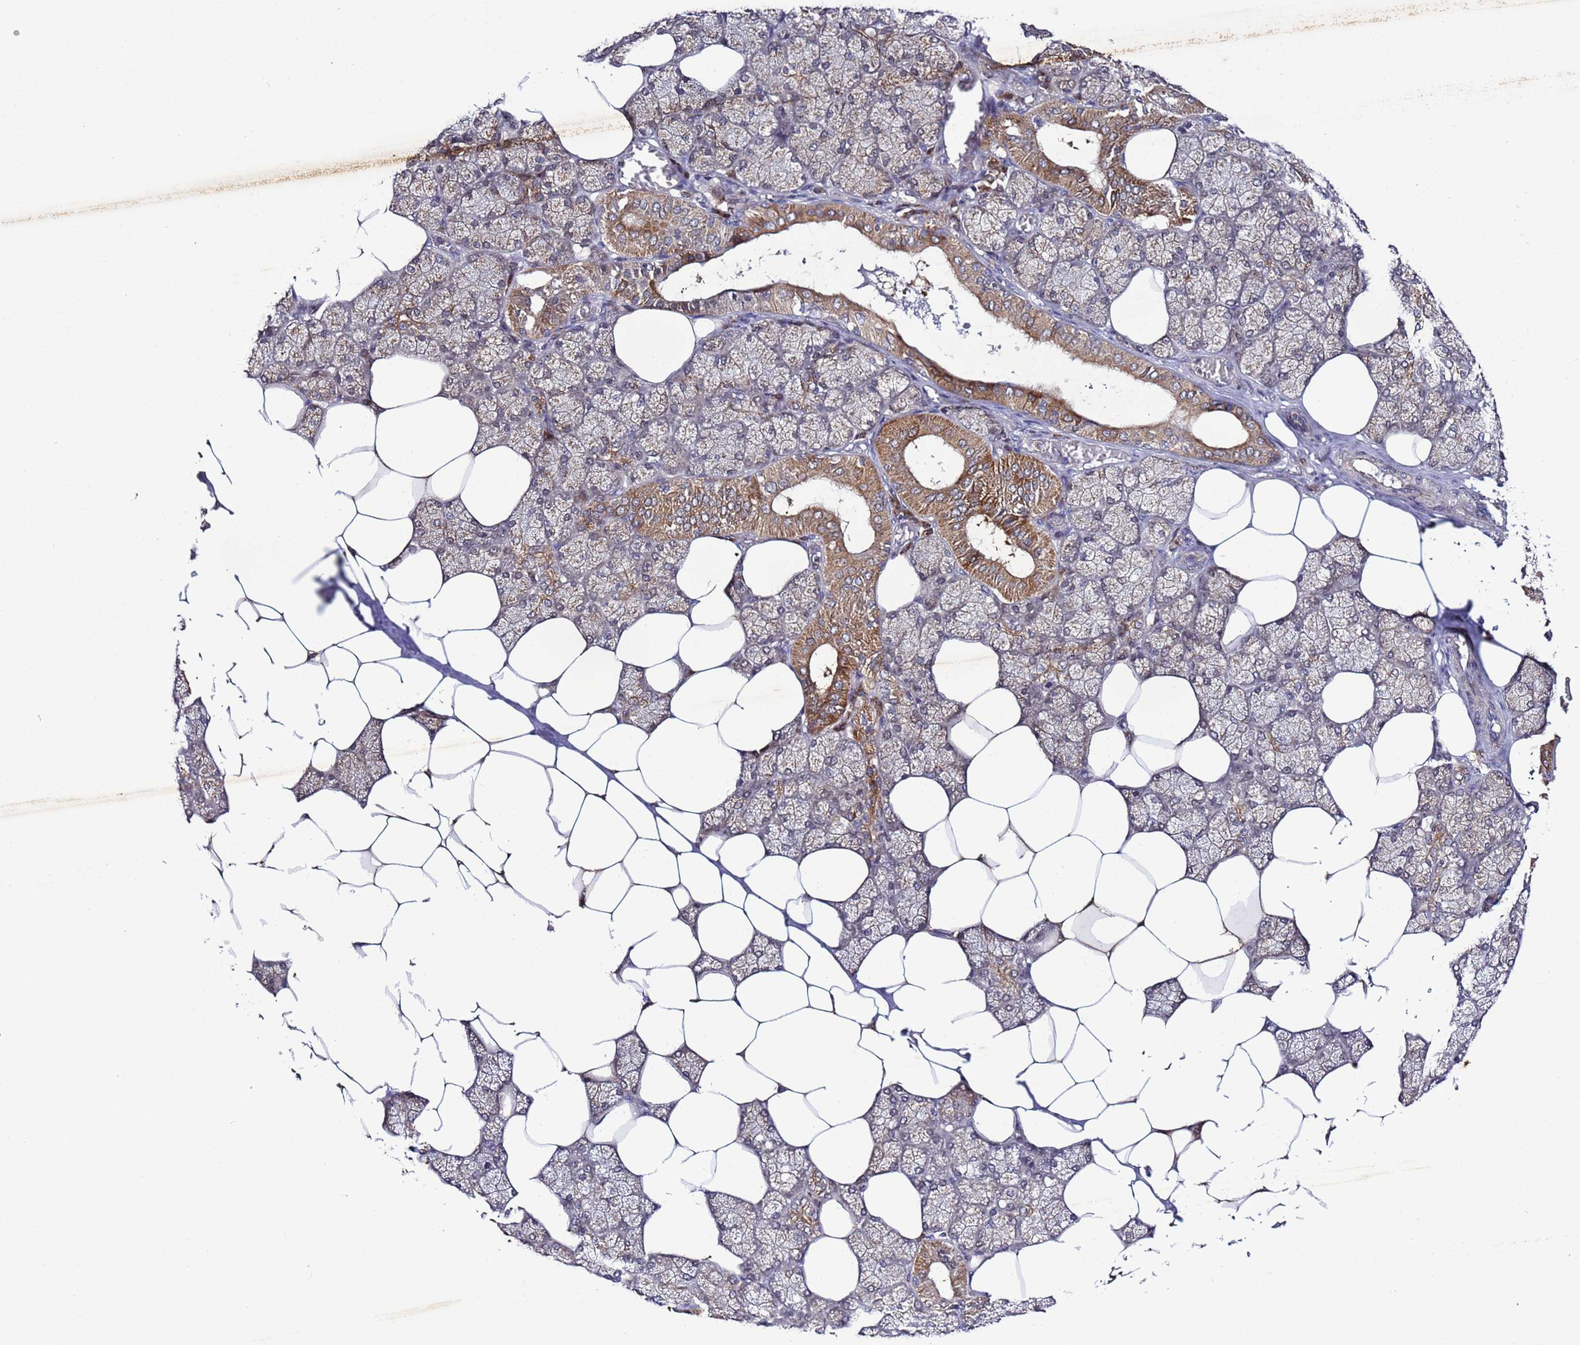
{"staining": {"intensity": "strong", "quantity": "25%-75%", "location": "cytoplasmic/membranous"}, "tissue": "salivary gland", "cell_type": "Glandular cells", "image_type": "normal", "snomed": [{"axis": "morphology", "description": "Normal tissue, NOS"}, {"axis": "topography", "description": "Salivary gland"}], "caption": "Immunohistochemical staining of unremarkable salivary gland exhibits 25%-75% levels of strong cytoplasmic/membranous protein expression in approximately 25%-75% of glandular cells.", "gene": "TMEM176B", "patient": {"sex": "male", "age": 62}}